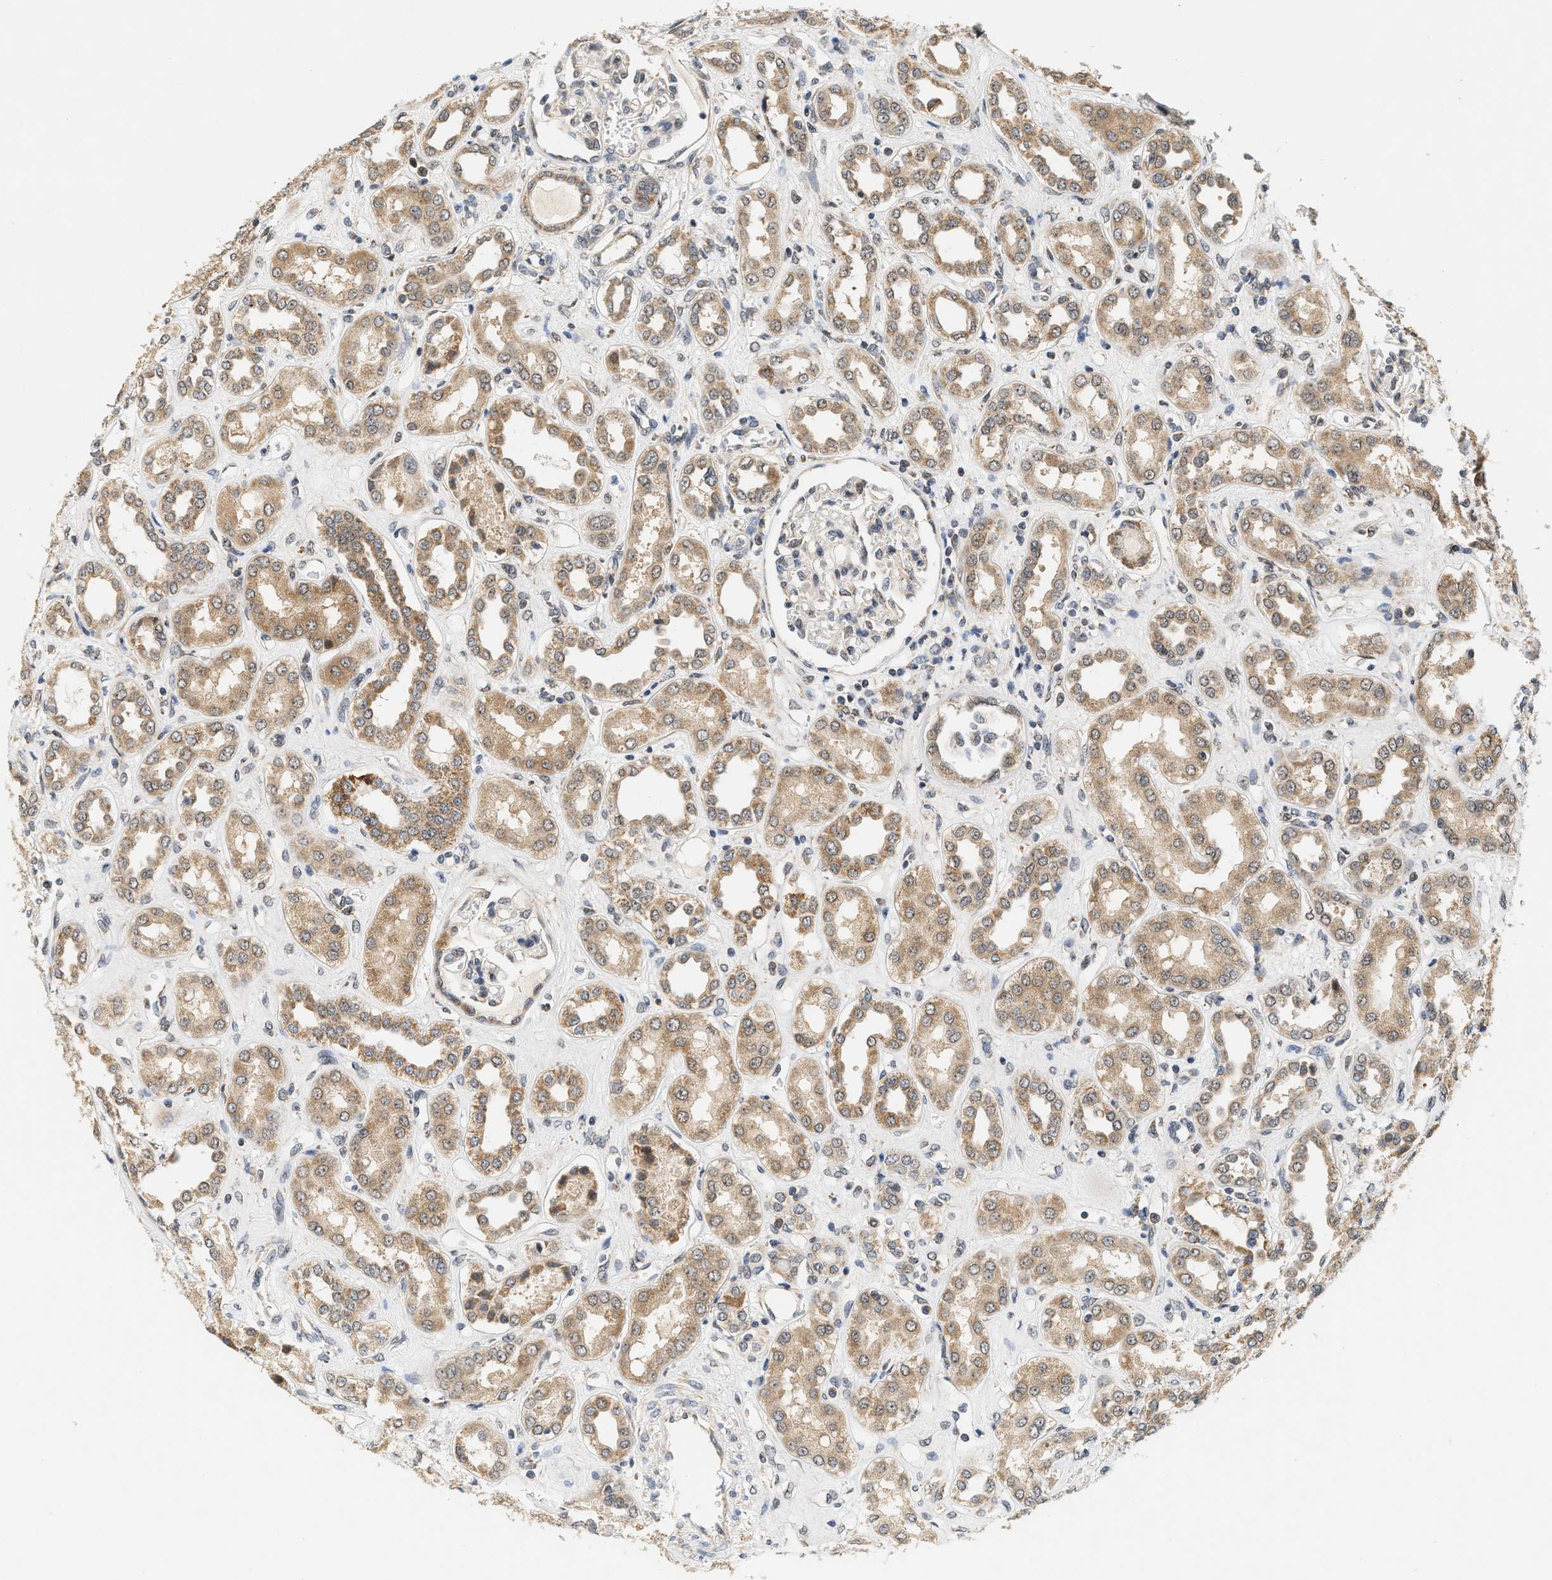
{"staining": {"intensity": "moderate", "quantity": "<25%", "location": "cytoplasmic/membranous"}, "tissue": "kidney", "cell_type": "Cells in glomeruli", "image_type": "normal", "snomed": [{"axis": "morphology", "description": "Normal tissue, NOS"}, {"axis": "topography", "description": "Kidney"}], "caption": "An immunohistochemistry (IHC) micrograph of benign tissue is shown. Protein staining in brown shows moderate cytoplasmic/membranous positivity in kidney within cells in glomeruli.", "gene": "GIGYF1", "patient": {"sex": "male", "age": 59}}